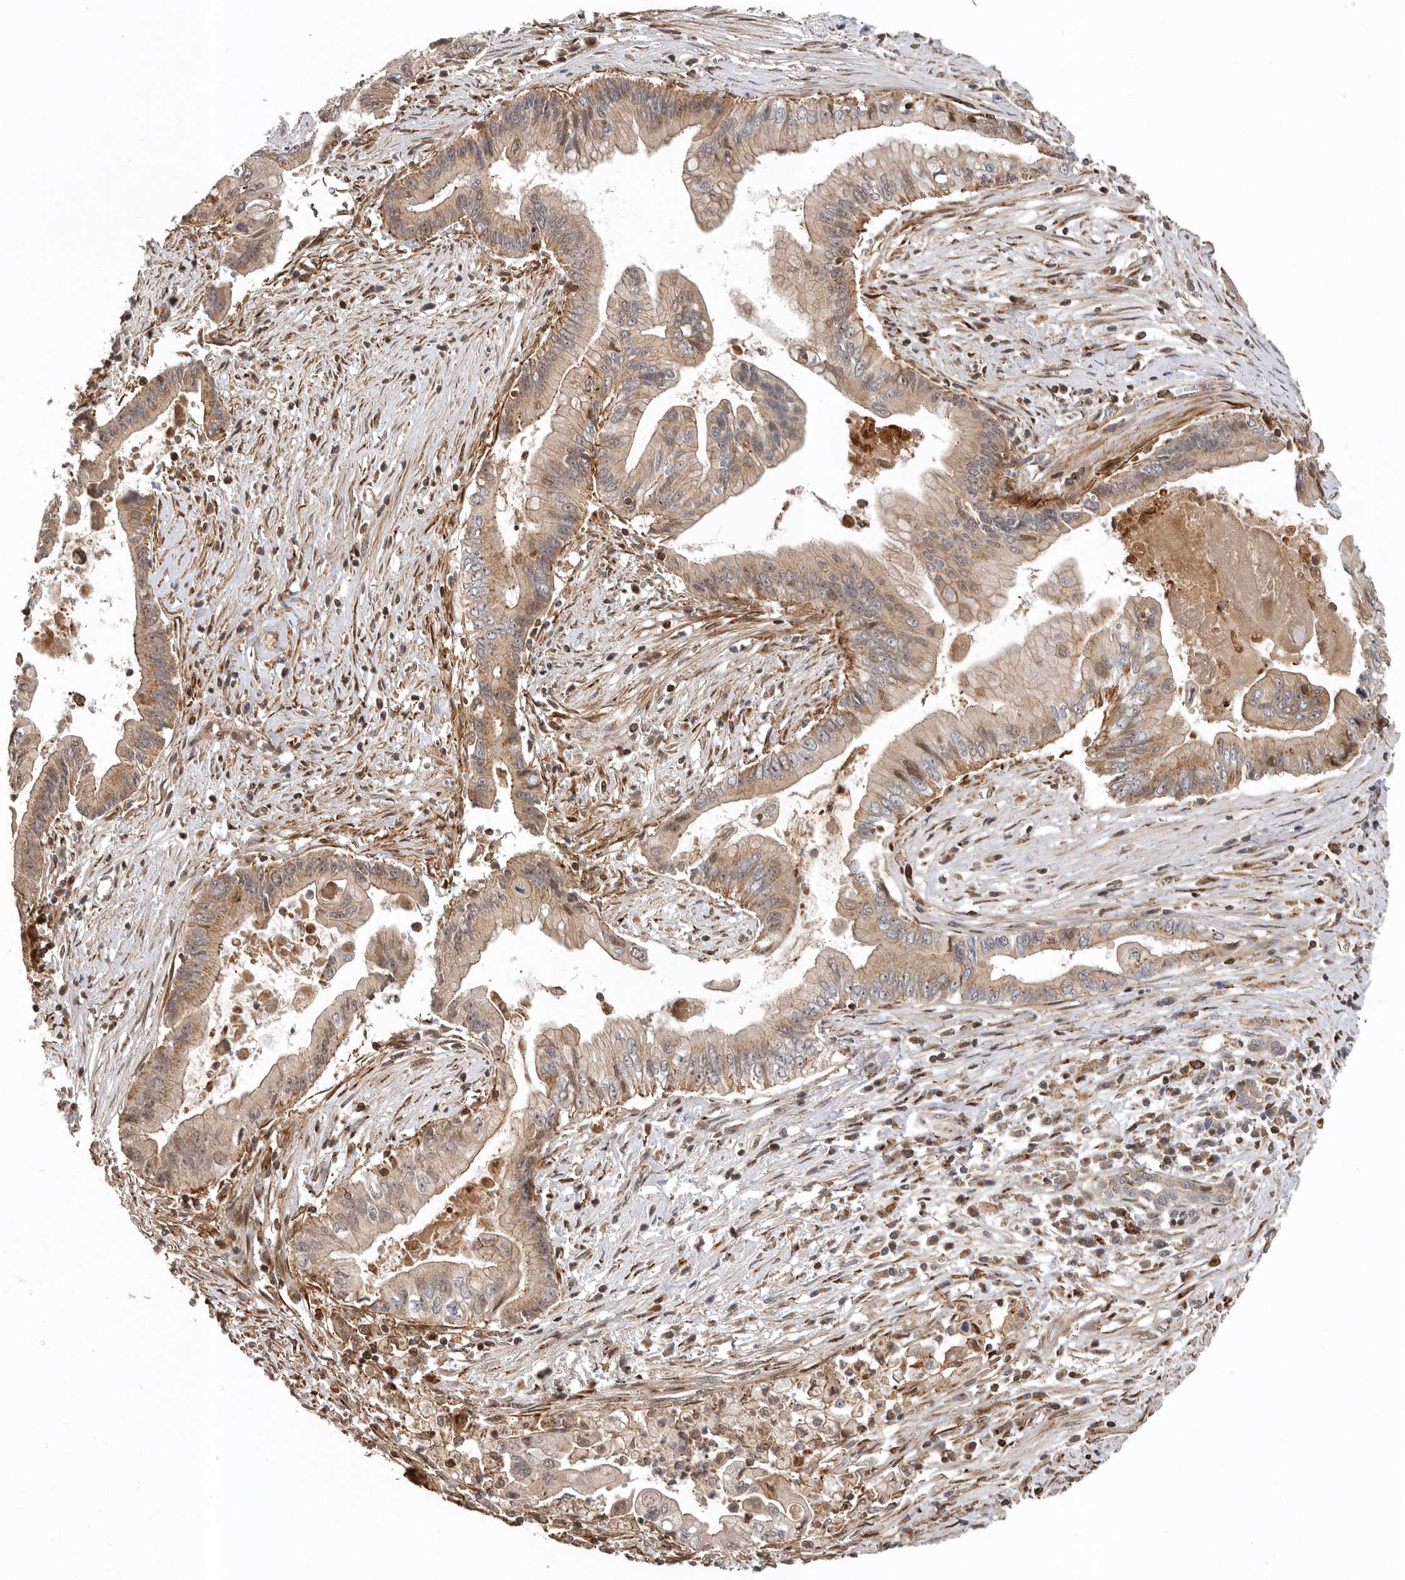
{"staining": {"intensity": "weak", "quantity": ">75%", "location": "cytoplasmic/membranous,nuclear"}, "tissue": "pancreatic cancer", "cell_type": "Tumor cells", "image_type": "cancer", "snomed": [{"axis": "morphology", "description": "Adenocarcinoma, NOS"}, {"axis": "topography", "description": "Pancreas"}], "caption": "Weak cytoplasmic/membranous and nuclear expression for a protein is seen in approximately >75% of tumor cells of pancreatic cancer using IHC.", "gene": "RNF157", "patient": {"sex": "male", "age": 78}}